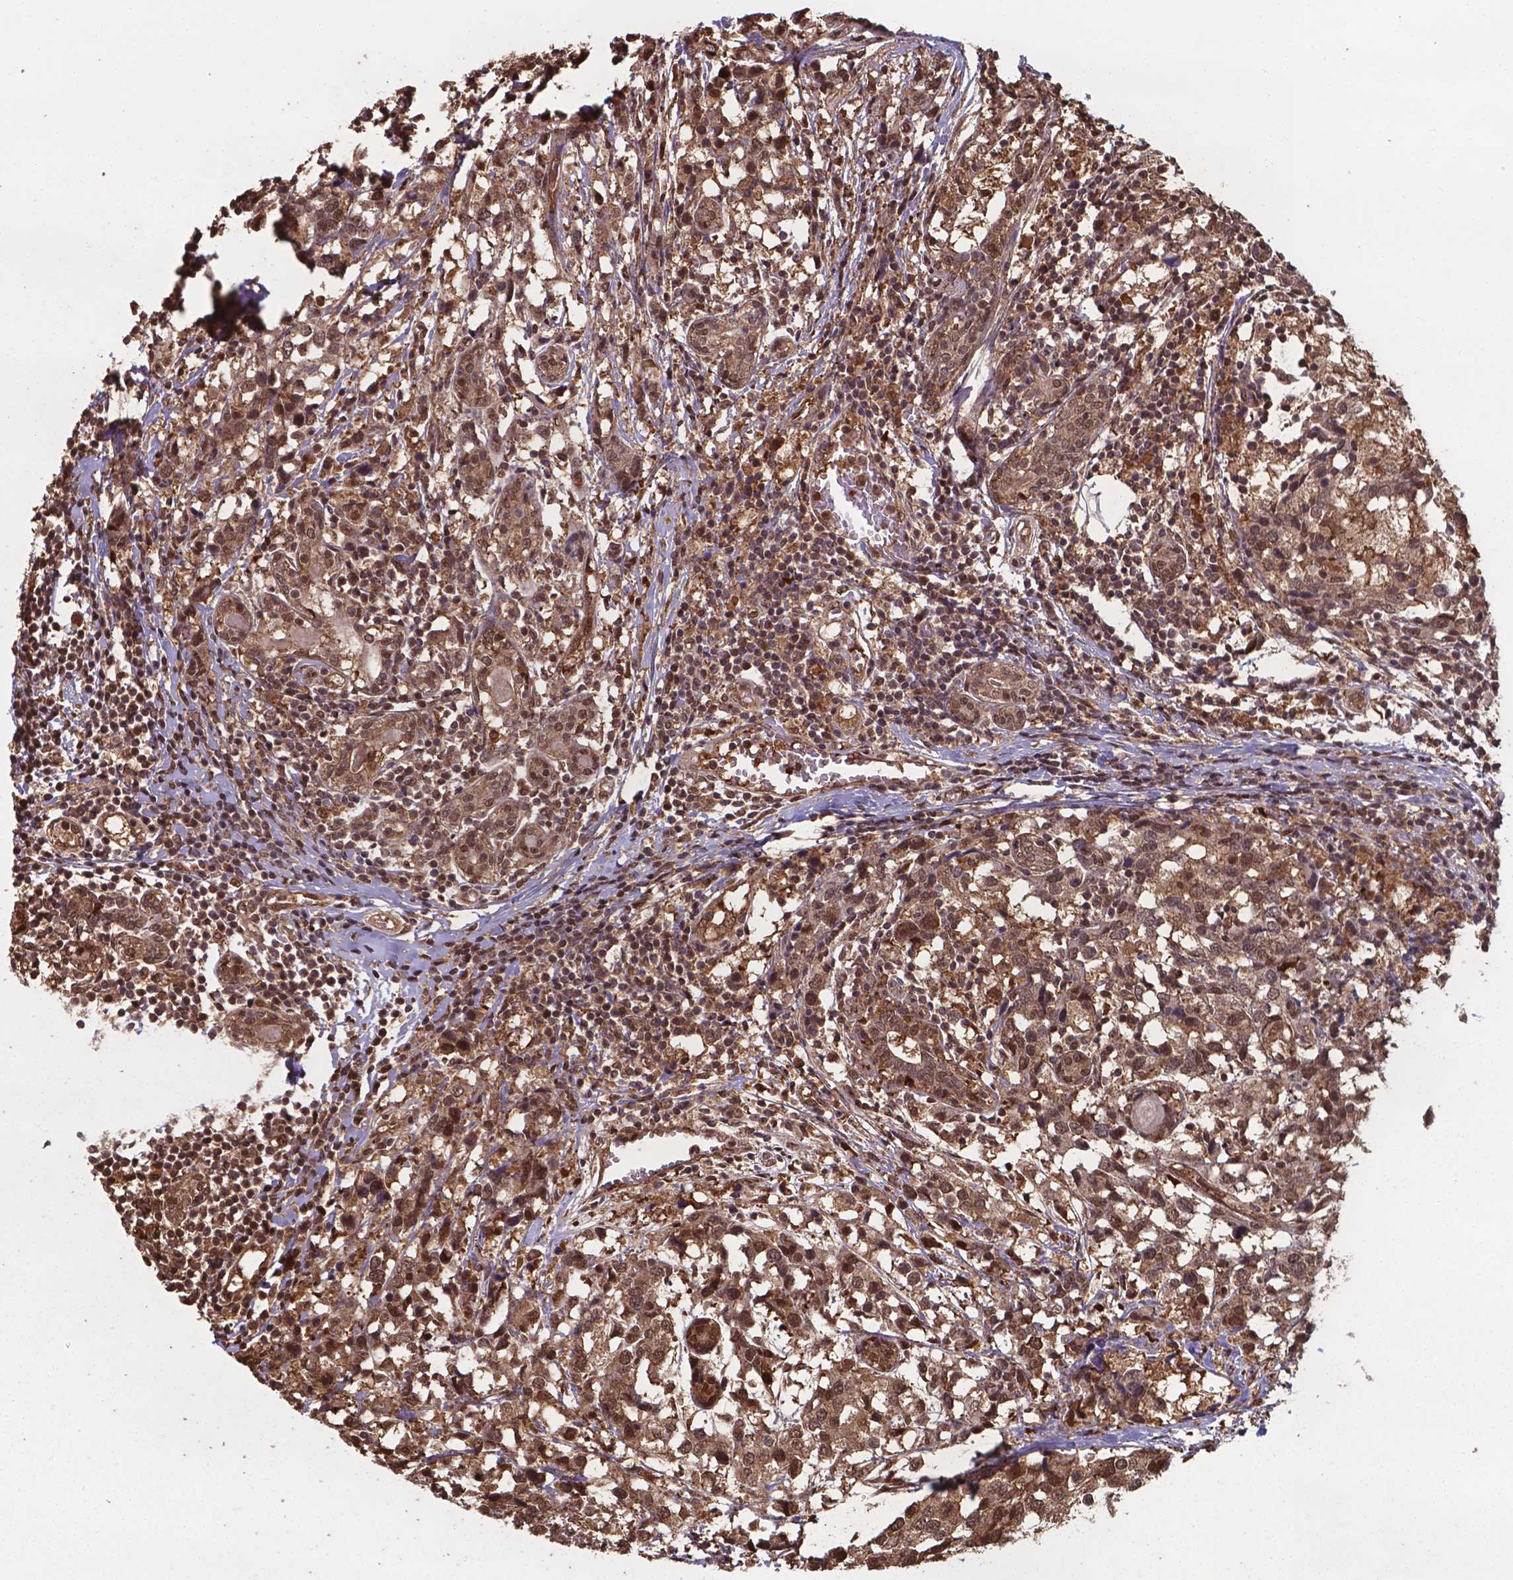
{"staining": {"intensity": "moderate", "quantity": ">75%", "location": "cytoplasmic/membranous,nuclear"}, "tissue": "breast cancer", "cell_type": "Tumor cells", "image_type": "cancer", "snomed": [{"axis": "morphology", "description": "Lobular carcinoma"}, {"axis": "topography", "description": "Breast"}], "caption": "The image exhibits staining of breast cancer, revealing moderate cytoplasmic/membranous and nuclear protein positivity (brown color) within tumor cells.", "gene": "CHP2", "patient": {"sex": "female", "age": 59}}